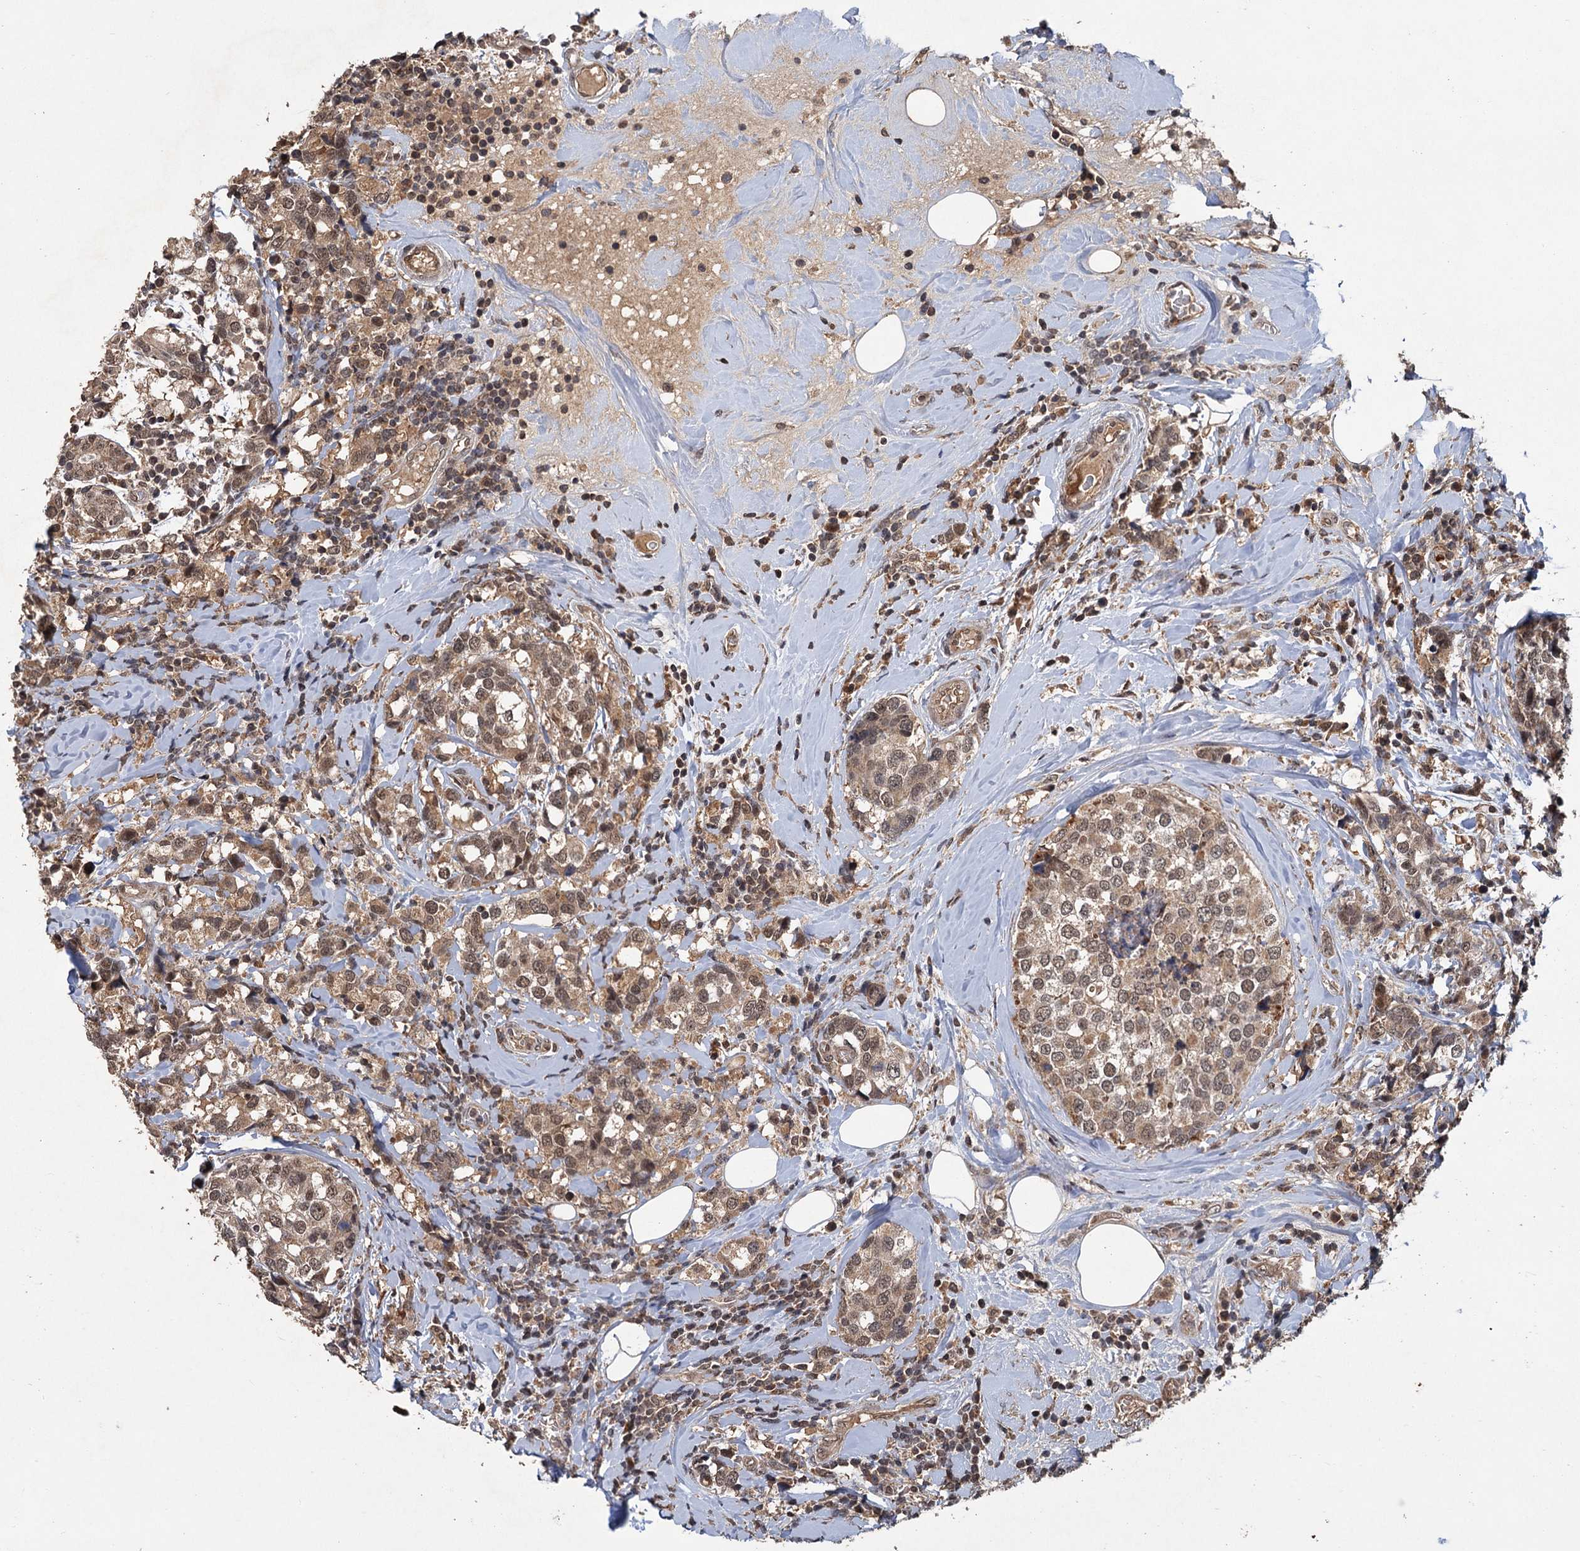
{"staining": {"intensity": "moderate", "quantity": ">75%", "location": "cytoplasmic/membranous,nuclear"}, "tissue": "breast cancer", "cell_type": "Tumor cells", "image_type": "cancer", "snomed": [{"axis": "morphology", "description": "Lobular carcinoma"}, {"axis": "topography", "description": "Breast"}], "caption": "Protein expression analysis of breast cancer (lobular carcinoma) demonstrates moderate cytoplasmic/membranous and nuclear staining in about >75% of tumor cells. (Brightfield microscopy of DAB IHC at high magnification).", "gene": "KANSL2", "patient": {"sex": "female", "age": 59}}